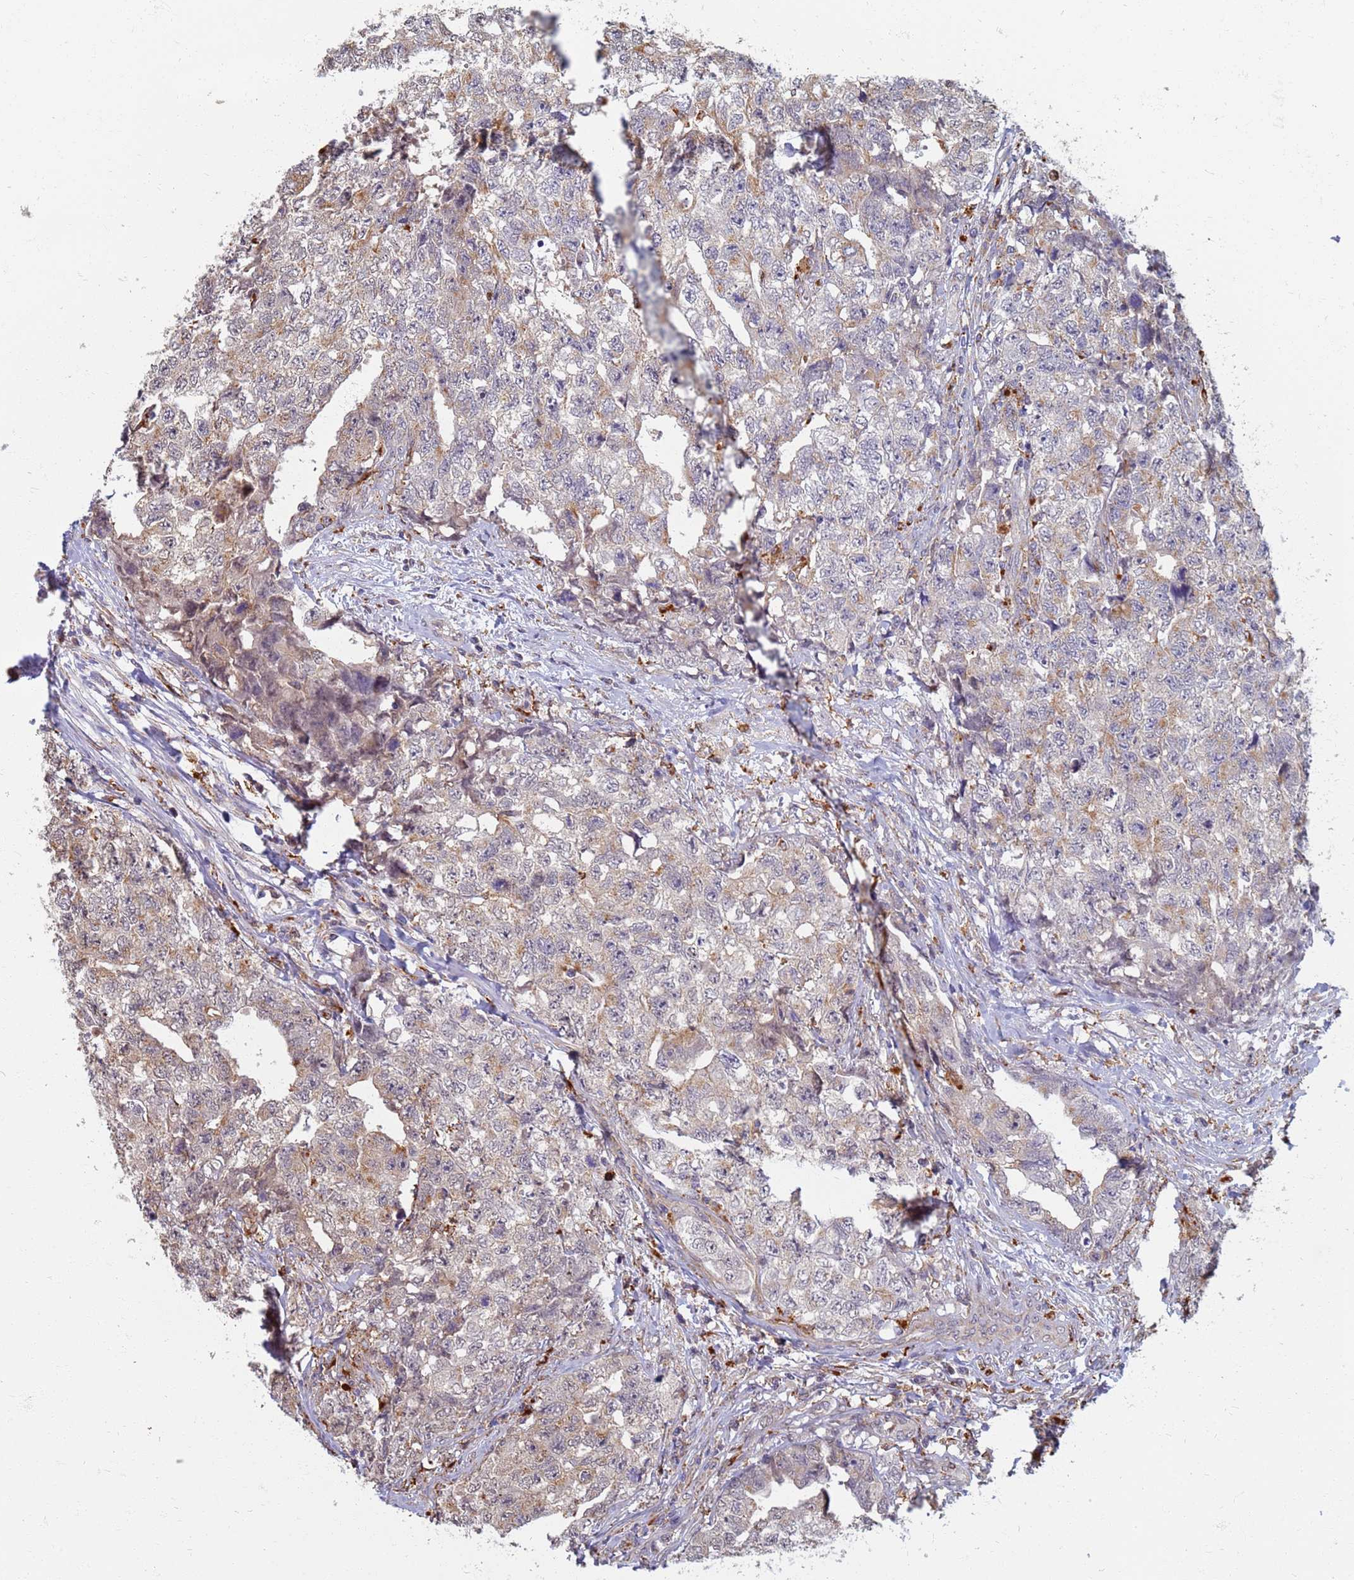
{"staining": {"intensity": "weak", "quantity": "25%-75%", "location": "cytoplasmic/membranous"}, "tissue": "testis cancer", "cell_type": "Tumor cells", "image_type": "cancer", "snomed": [{"axis": "morphology", "description": "Carcinoma, Embryonal, NOS"}, {"axis": "topography", "description": "Testis"}], "caption": "Human testis cancer stained with a brown dye displays weak cytoplasmic/membranous positive expression in approximately 25%-75% of tumor cells.", "gene": "ATP6V1E1", "patient": {"sex": "male", "age": 31}}